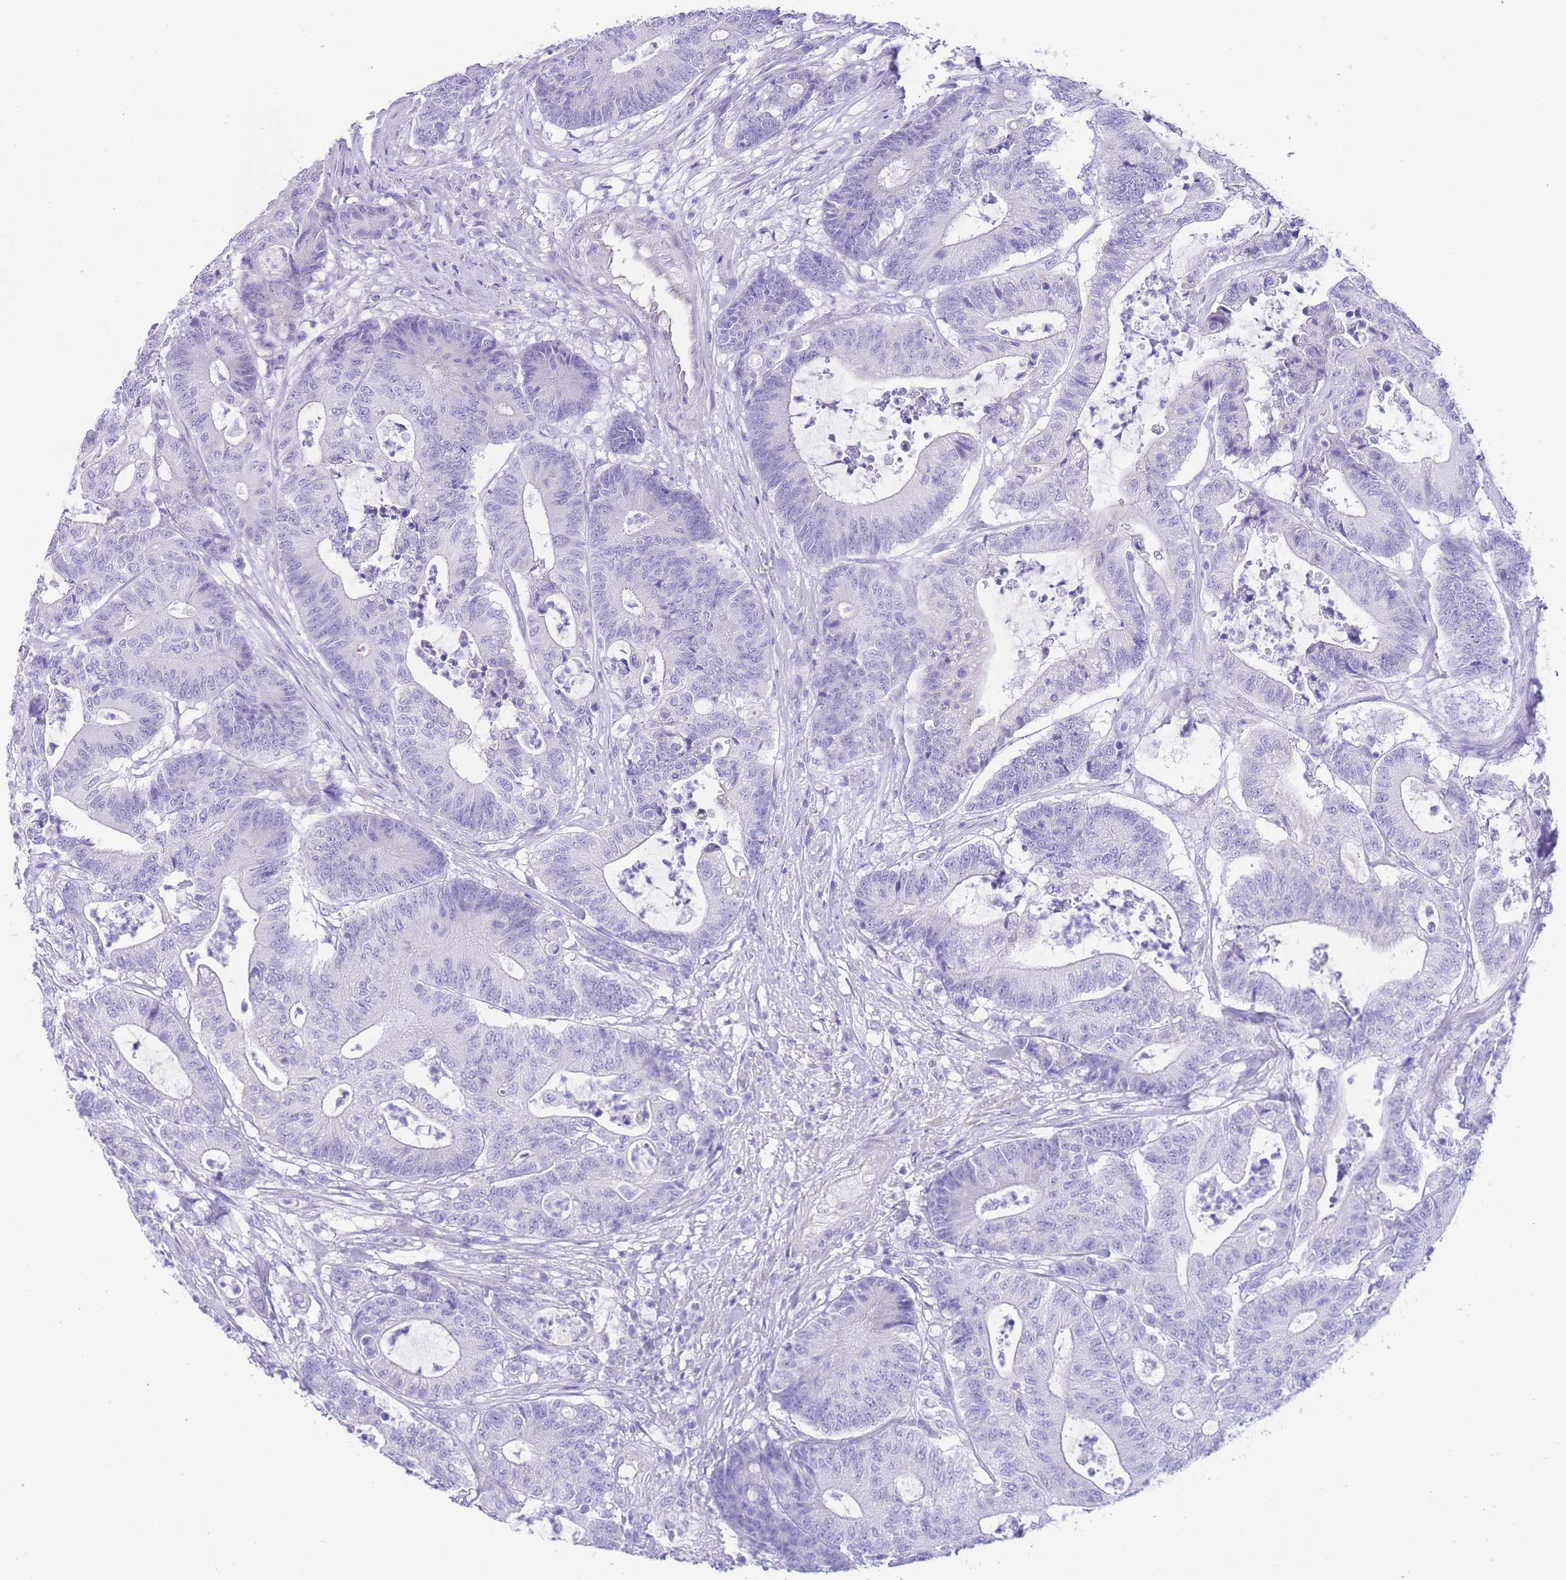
{"staining": {"intensity": "negative", "quantity": "none", "location": "none"}, "tissue": "colorectal cancer", "cell_type": "Tumor cells", "image_type": "cancer", "snomed": [{"axis": "morphology", "description": "Adenocarcinoma, NOS"}, {"axis": "topography", "description": "Colon"}], "caption": "Immunohistochemistry (IHC) micrograph of colorectal cancer (adenocarcinoma) stained for a protein (brown), which demonstrates no positivity in tumor cells. (Immunohistochemistry, brightfield microscopy, high magnification).", "gene": "ACSM4", "patient": {"sex": "female", "age": 84}}